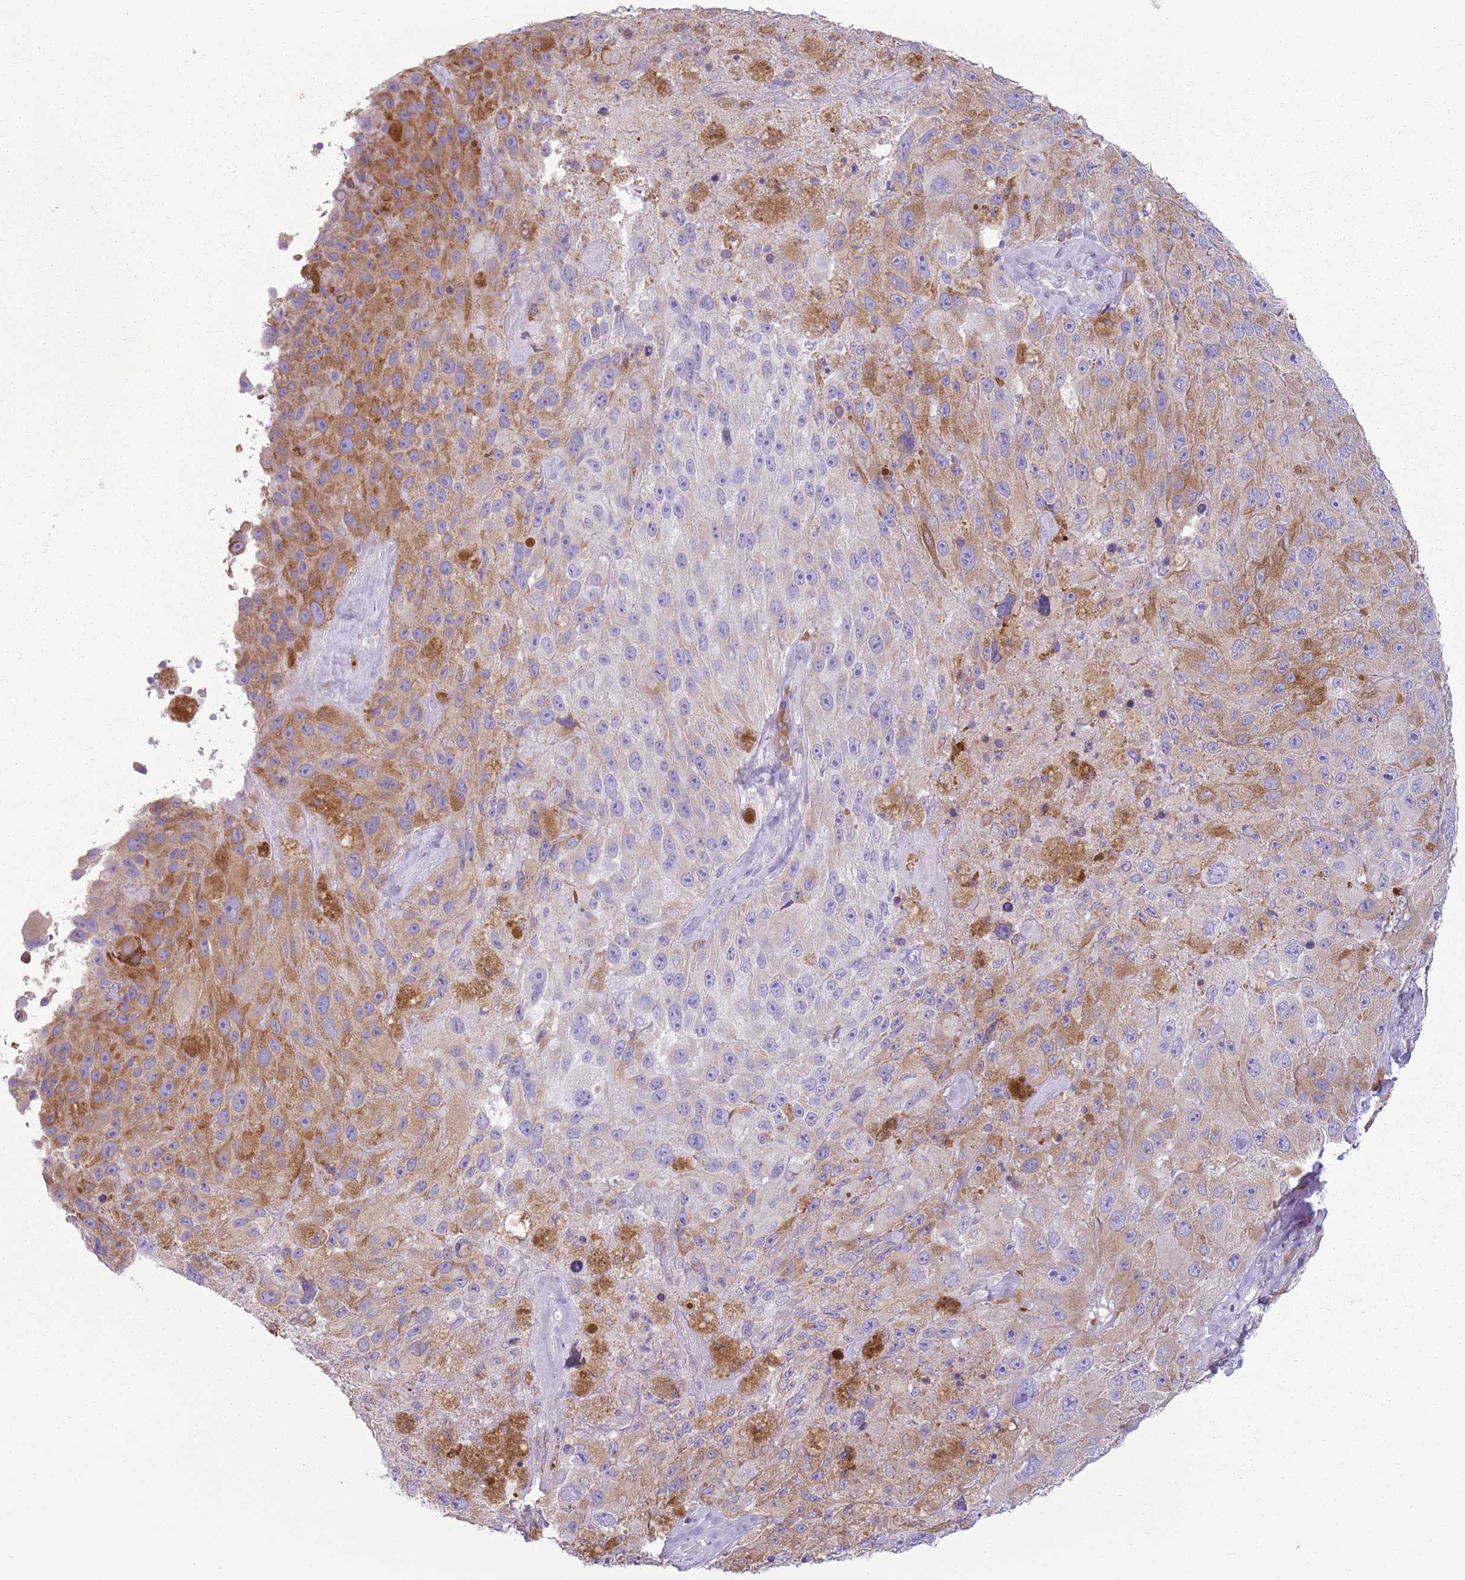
{"staining": {"intensity": "moderate", "quantity": ">75%", "location": "cytoplasmic/membranous"}, "tissue": "melanoma", "cell_type": "Tumor cells", "image_type": "cancer", "snomed": [{"axis": "morphology", "description": "Malignant melanoma, Metastatic site"}, {"axis": "topography", "description": "Lymph node"}], "caption": "Moderate cytoplasmic/membranous expression is seen in approximately >75% of tumor cells in melanoma.", "gene": "HYOU1", "patient": {"sex": "male", "age": 62}}